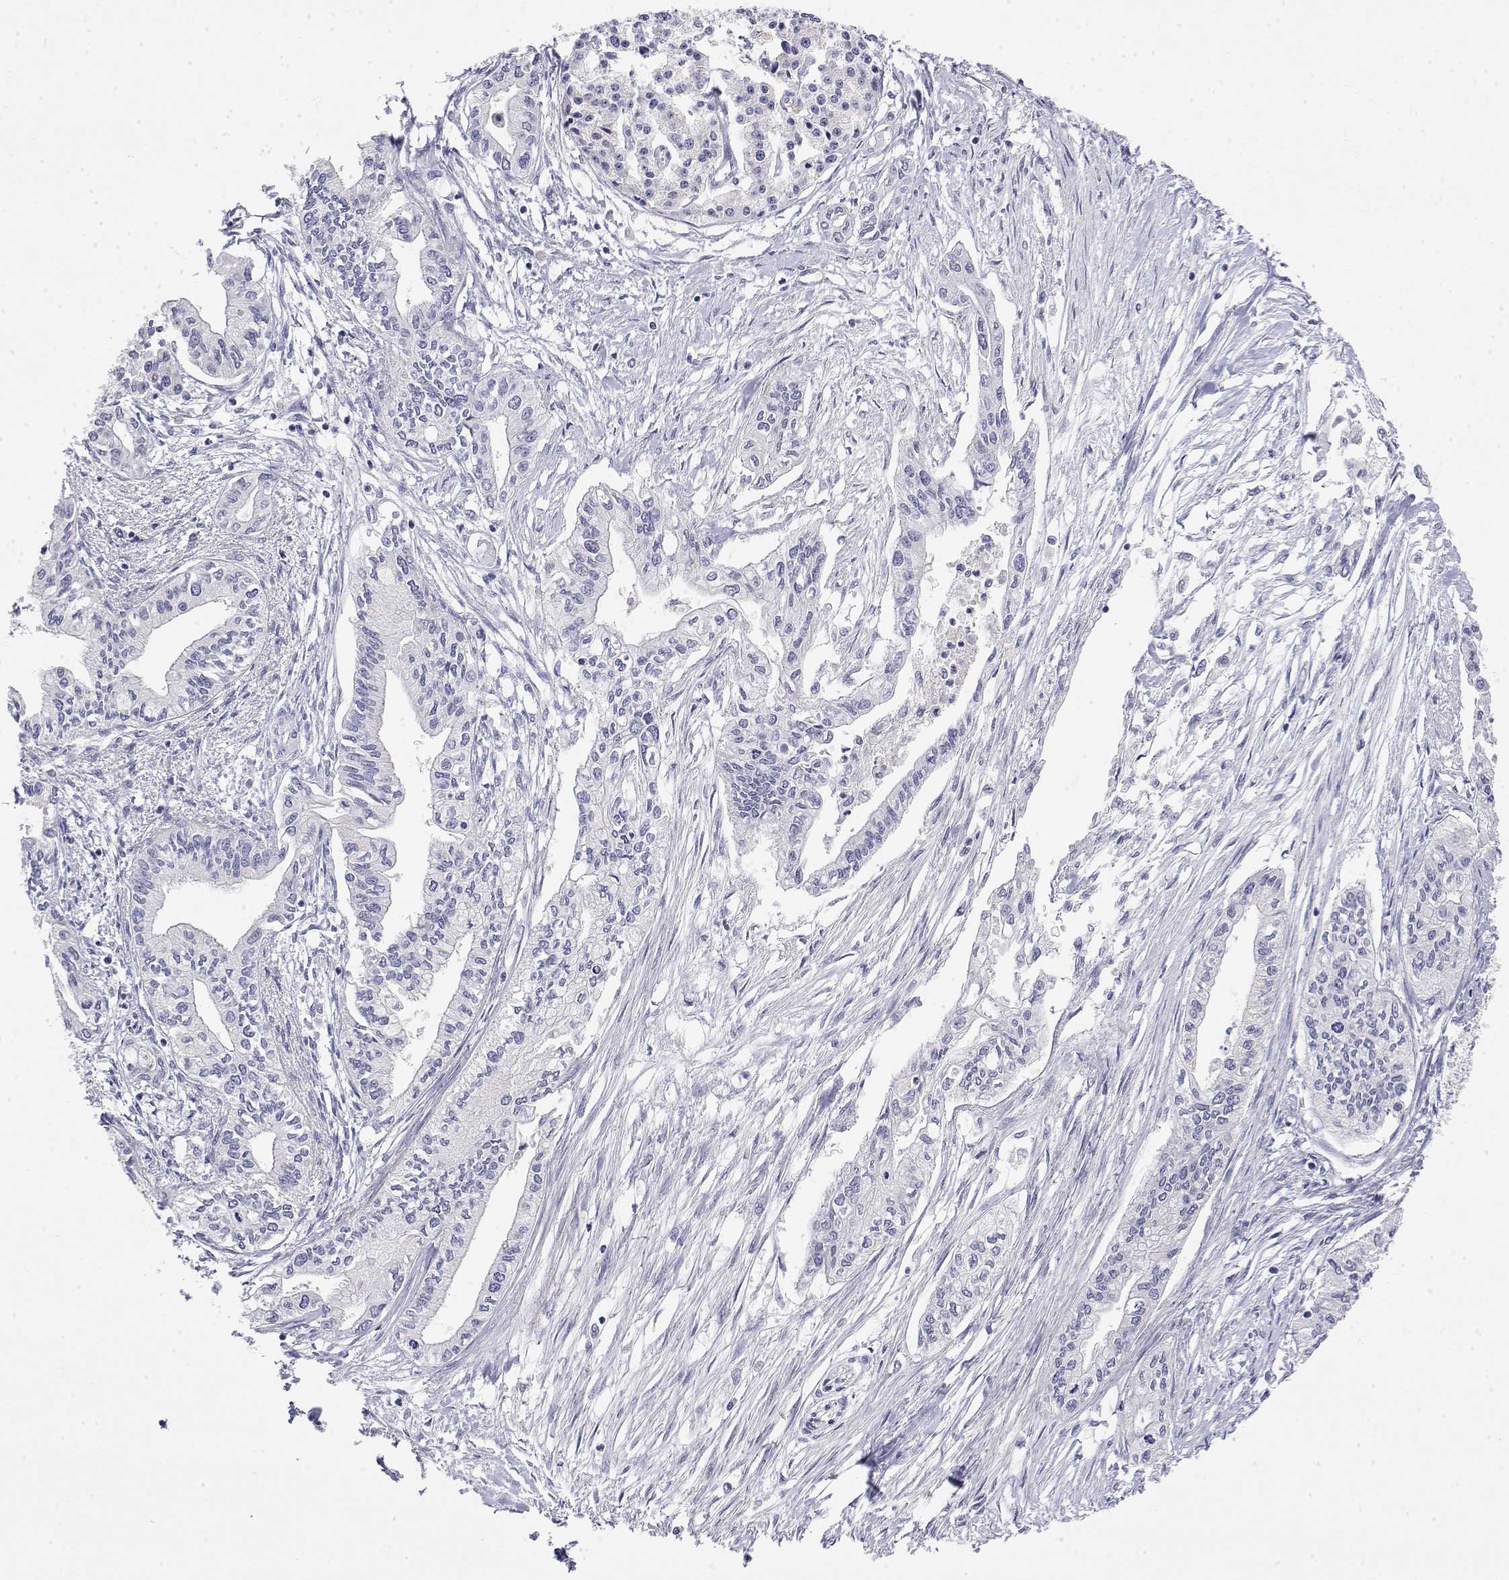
{"staining": {"intensity": "negative", "quantity": "none", "location": "none"}, "tissue": "pancreatic cancer", "cell_type": "Tumor cells", "image_type": "cancer", "snomed": [{"axis": "morphology", "description": "Adenocarcinoma, NOS"}, {"axis": "topography", "description": "Pancreas"}], "caption": "An IHC image of adenocarcinoma (pancreatic) is shown. There is no staining in tumor cells of adenocarcinoma (pancreatic).", "gene": "GGACT", "patient": {"sex": "male", "age": 60}}